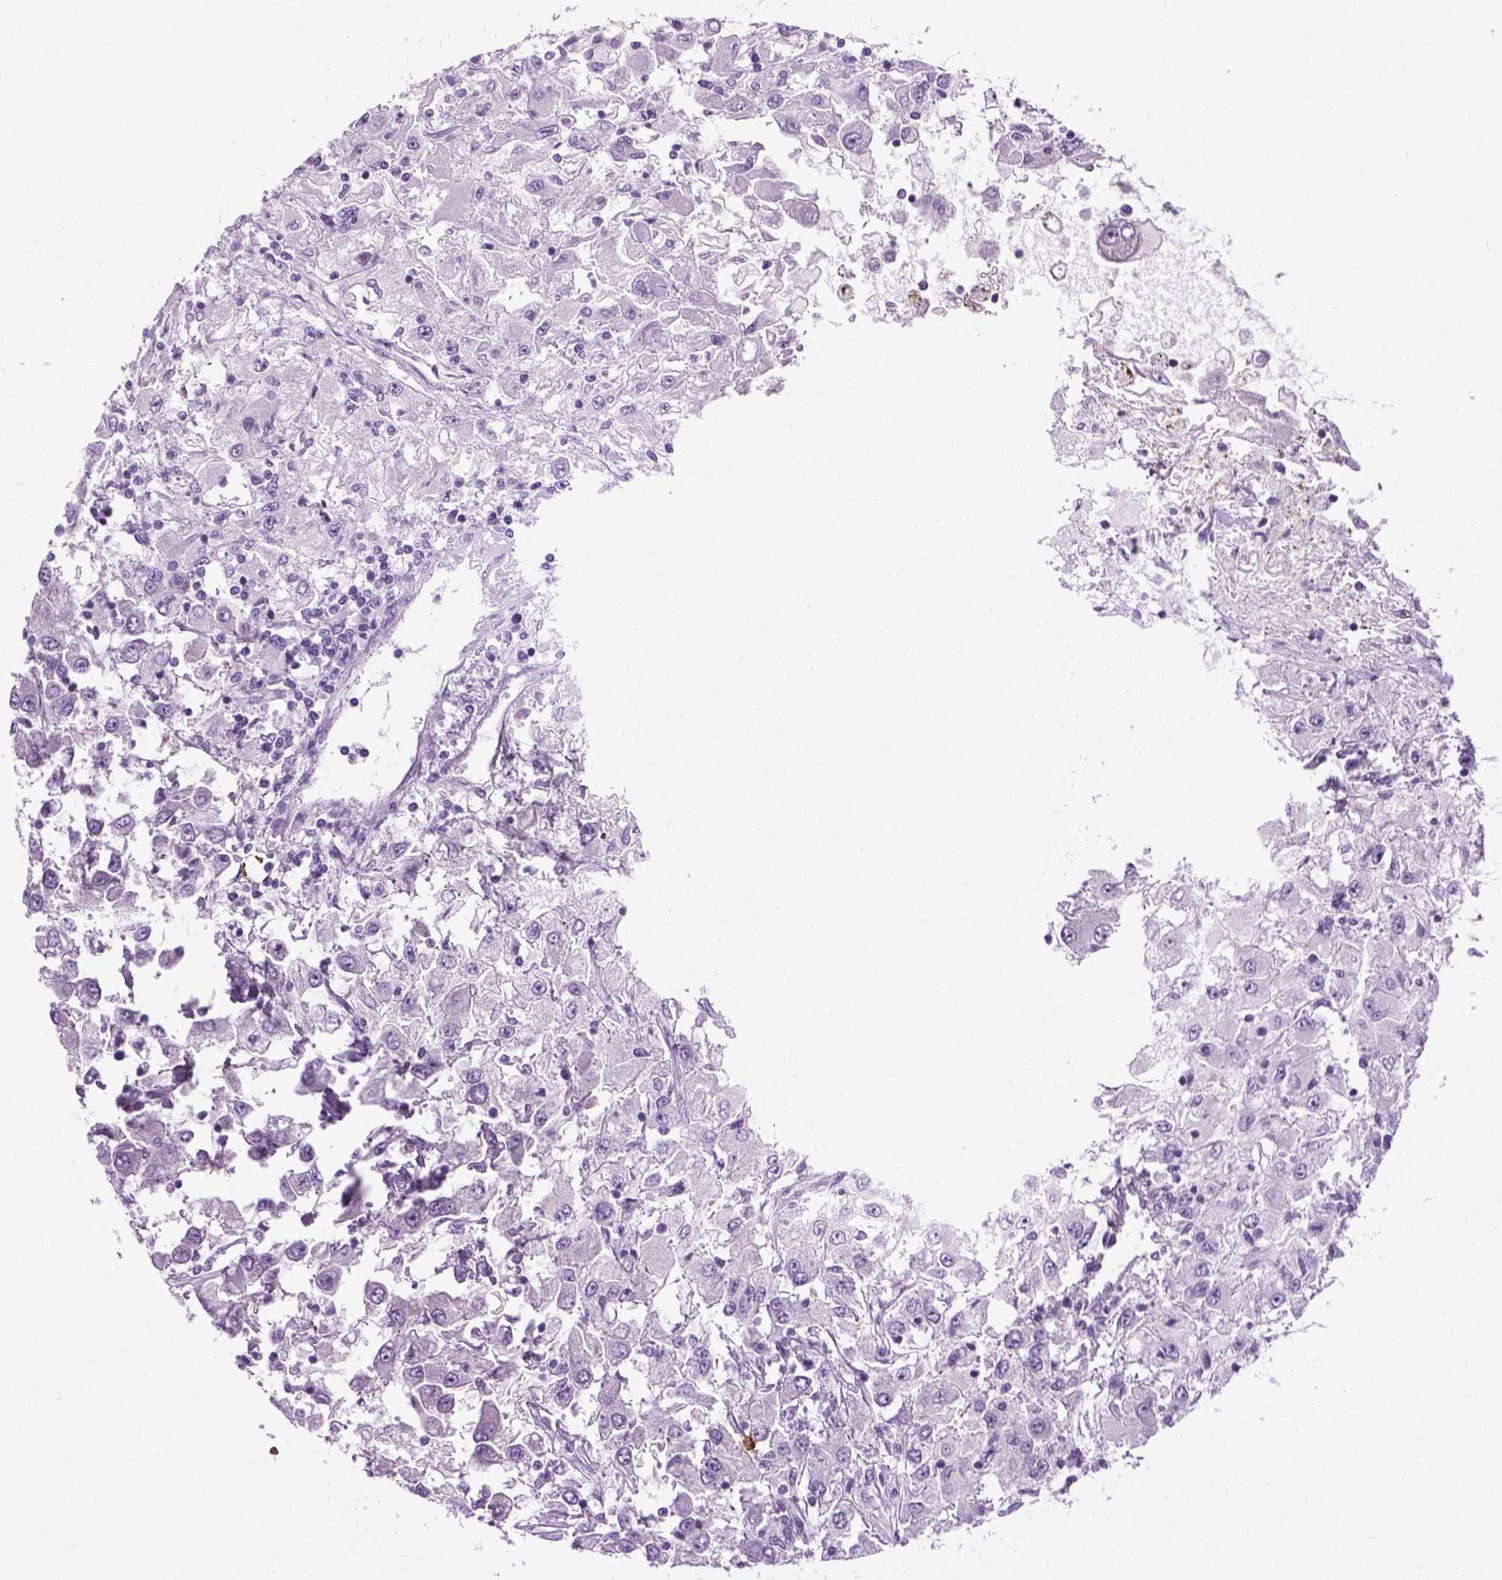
{"staining": {"intensity": "negative", "quantity": "none", "location": "none"}, "tissue": "renal cancer", "cell_type": "Tumor cells", "image_type": "cancer", "snomed": [{"axis": "morphology", "description": "Adenocarcinoma, NOS"}, {"axis": "topography", "description": "Kidney"}], "caption": "This is an immunohistochemistry (IHC) image of human renal adenocarcinoma. There is no staining in tumor cells.", "gene": "SPECC1L", "patient": {"sex": "female", "age": 67}}